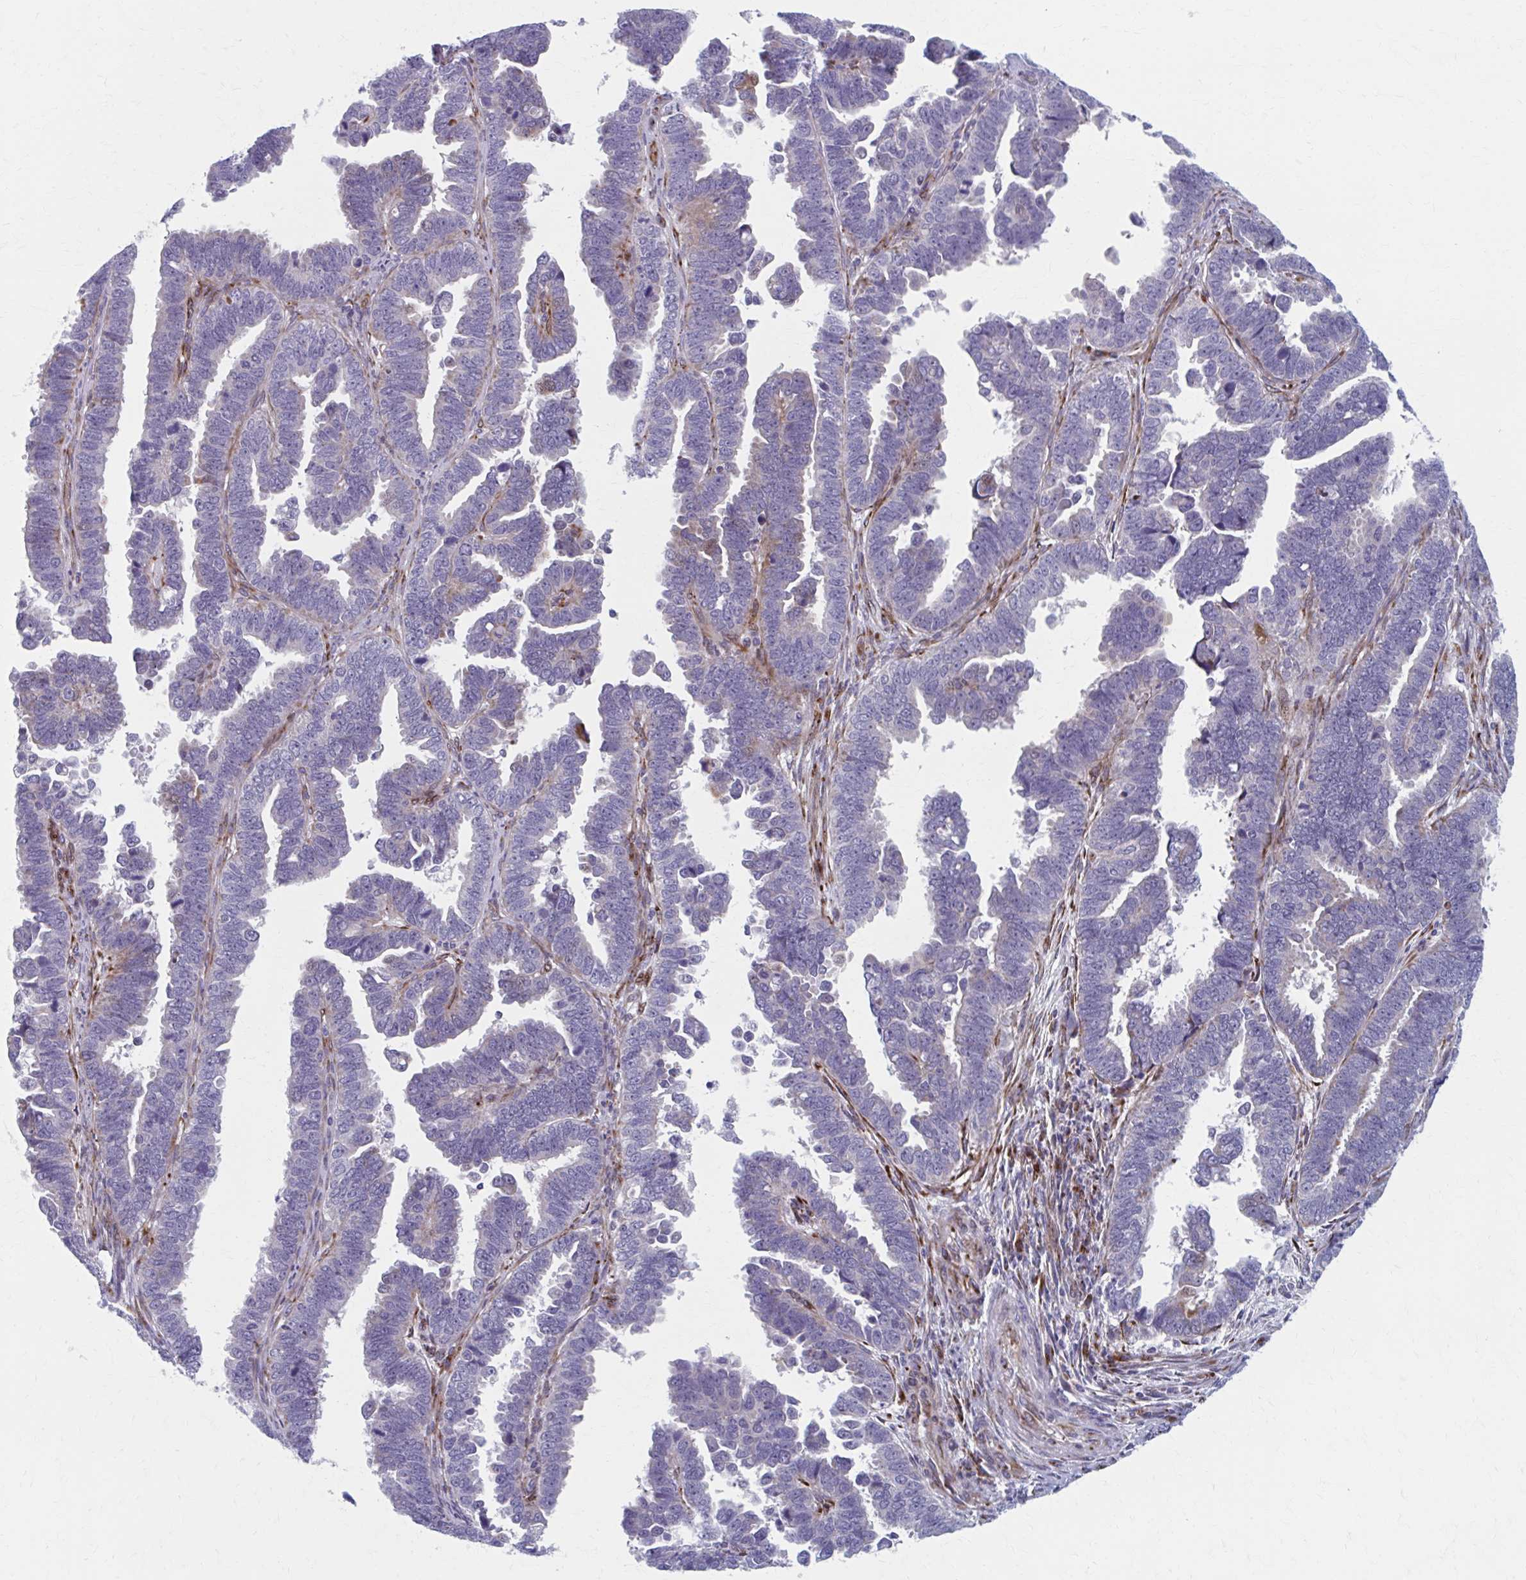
{"staining": {"intensity": "negative", "quantity": "none", "location": "none"}, "tissue": "endometrial cancer", "cell_type": "Tumor cells", "image_type": "cancer", "snomed": [{"axis": "morphology", "description": "Adenocarcinoma, NOS"}, {"axis": "topography", "description": "Endometrium"}], "caption": "Tumor cells show no significant expression in endometrial adenocarcinoma.", "gene": "OLFM2", "patient": {"sex": "female", "age": 75}}